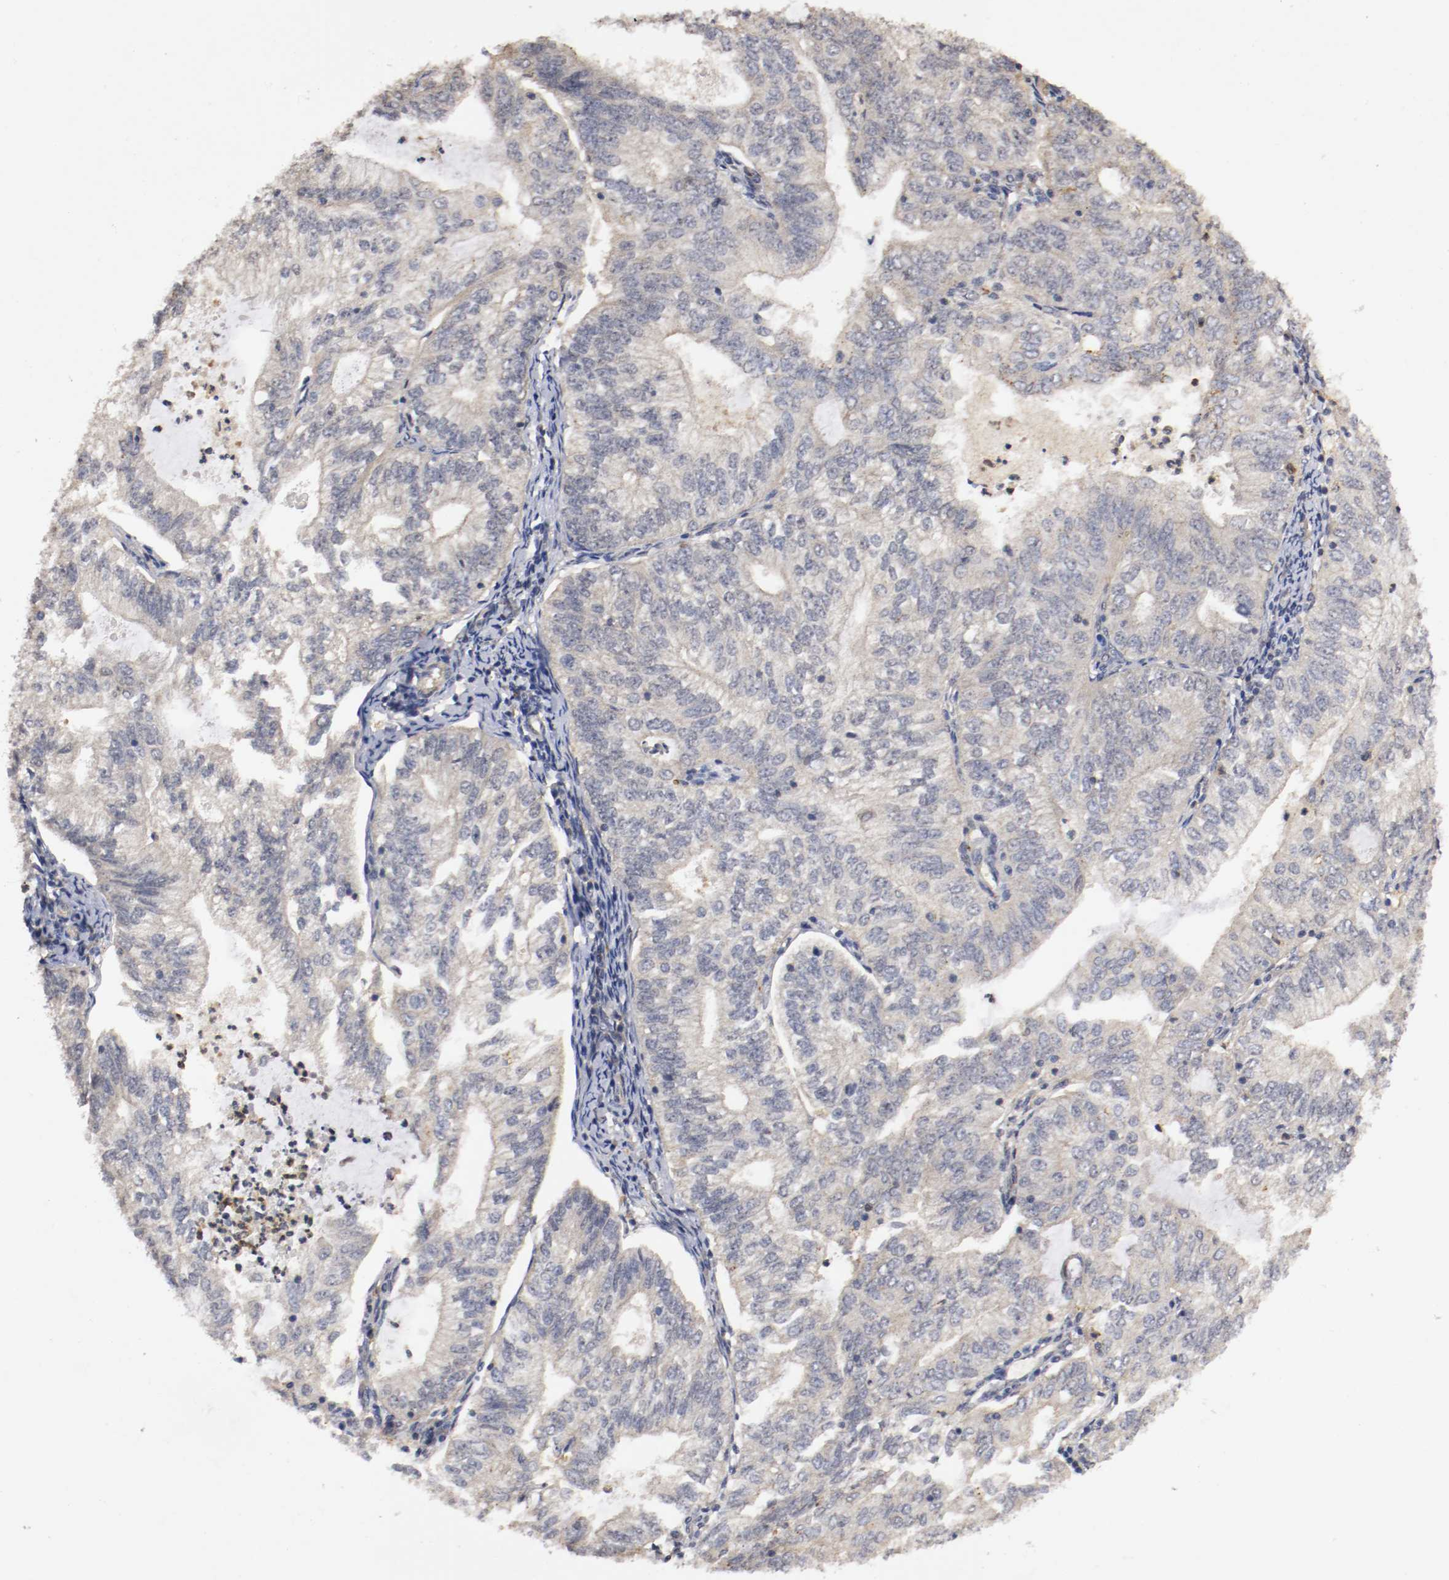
{"staining": {"intensity": "negative", "quantity": "none", "location": "none"}, "tissue": "endometrial cancer", "cell_type": "Tumor cells", "image_type": "cancer", "snomed": [{"axis": "morphology", "description": "Adenocarcinoma, NOS"}, {"axis": "topography", "description": "Endometrium"}], "caption": "This is an immunohistochemistry (IHC) photomicrograph of human endometrial adenocarcinoma. There is no expression in tumor cells.", "gene": "TNFRSF1B", "patient": {"sex": "female", "age": 69}}